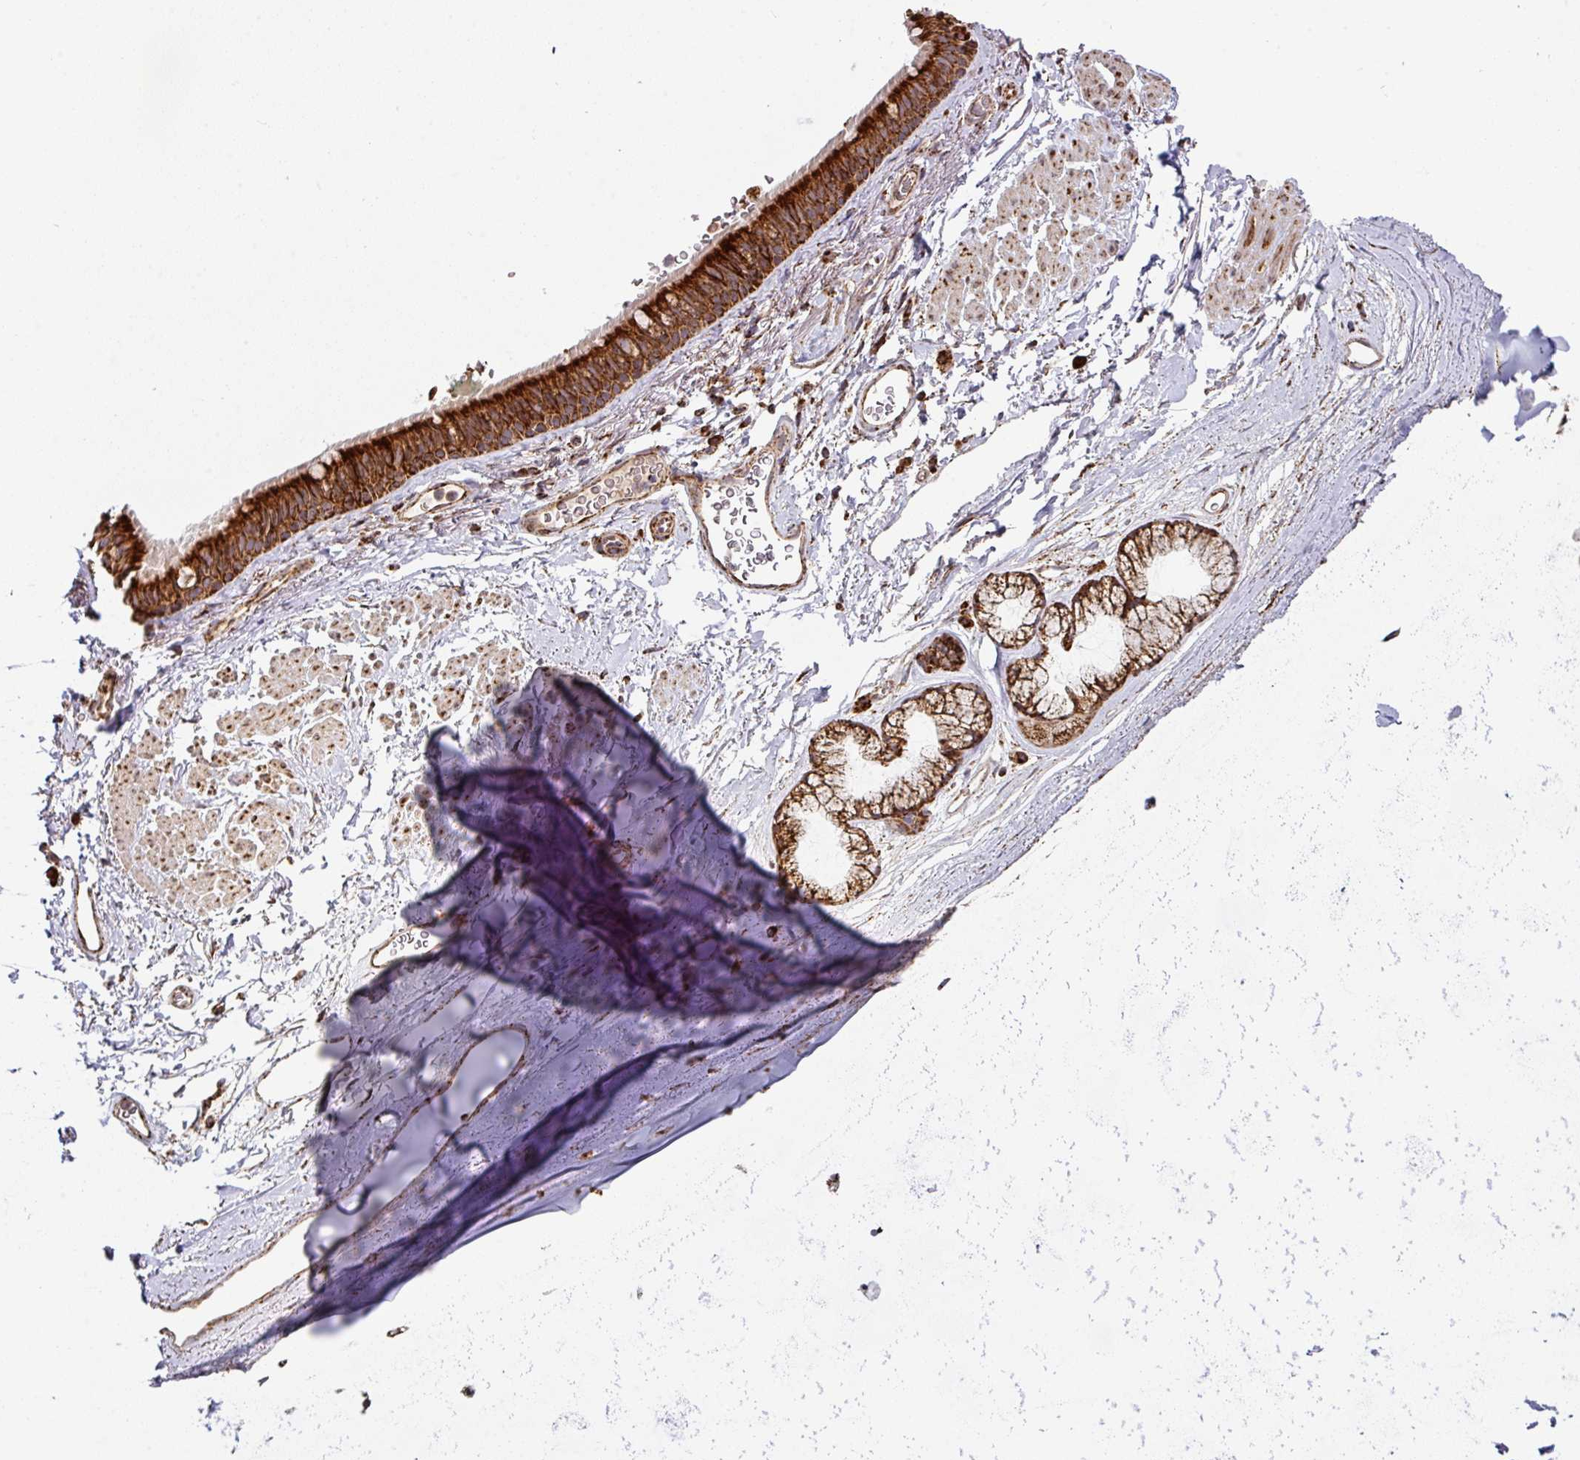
{"staining": {"intensity": "moderate", "quantity": ">75%", "location": "cytoplasmic/membranous"}, "tissue": "adipose tissue", "cell_type": "Adipocytes", "image_type": "normal", "snomed": [{"axis": "morphology", "description": "Normal tissue, NOS"}, {"axis": "topography", "description": "Lymph node"}, {"axis": "topography", "description": "Cartilage tissue"}, {"axis": "topography", "description": "Bronchus"}], "caption": "Protein staining displays moderate cytoplasmic/membranous staining in about >75% of adipocytes in normal adipose tissue.", "gene": "TRAP1", "patient": {"sex": "female", "age": 70}}